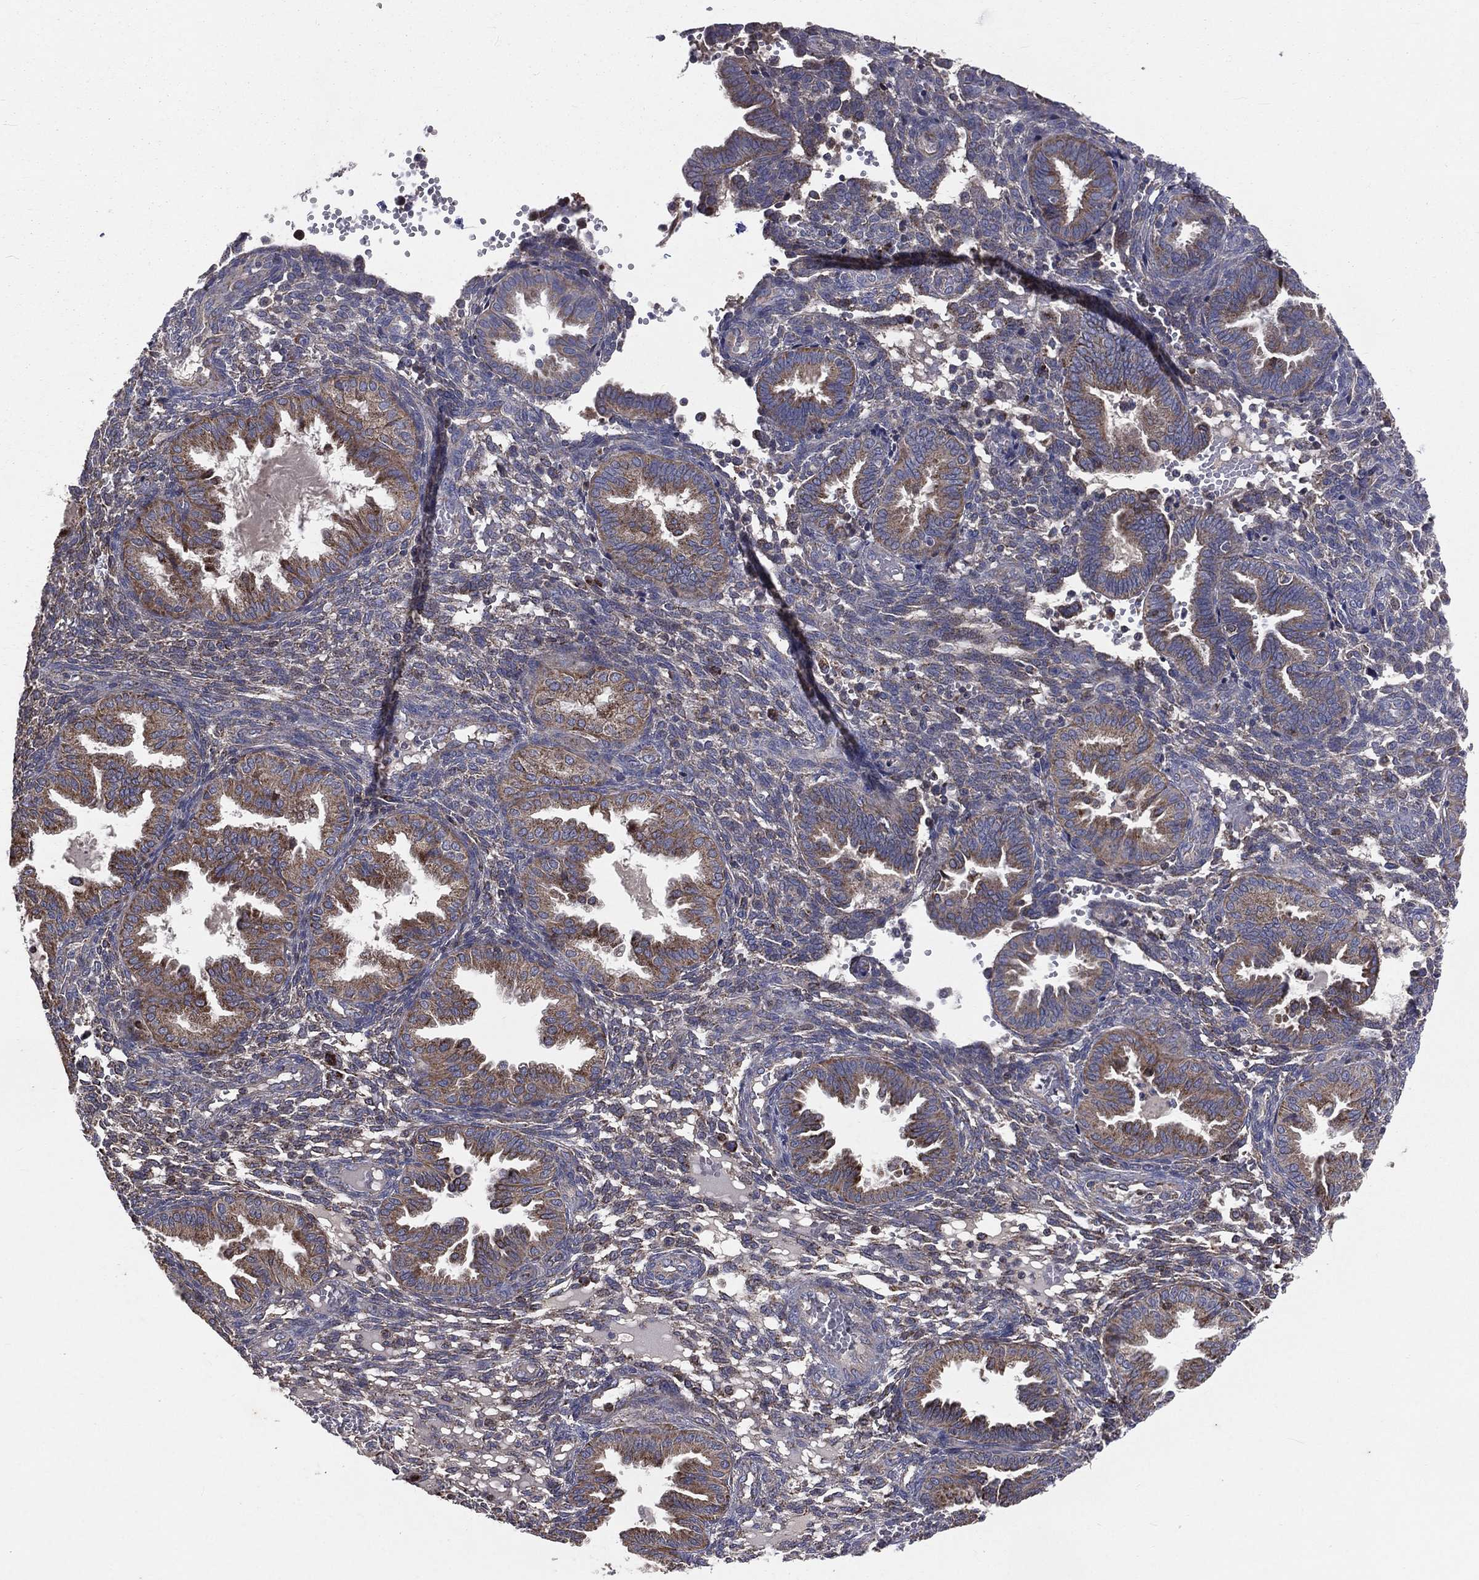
{"staining": {"intensity": "negative", "quantity": "none", "location": "none"}, "tissue": "endometrium", "cell_type": "Cells in endometrial stroma", "image_type": "normal", "snomed": [{"axis": "morphology", "description": "Normal tissue, NOS"}, {"axis": "topography", "description": "Endometrium"}], "caption": "IHC micrograph of unremarkable human endometrium stained for a protein (brown), which exhibits no staining in cells in endometrial stroma.", "gene": "GPD1", "patient": {"sex": "female", "age": 42}}